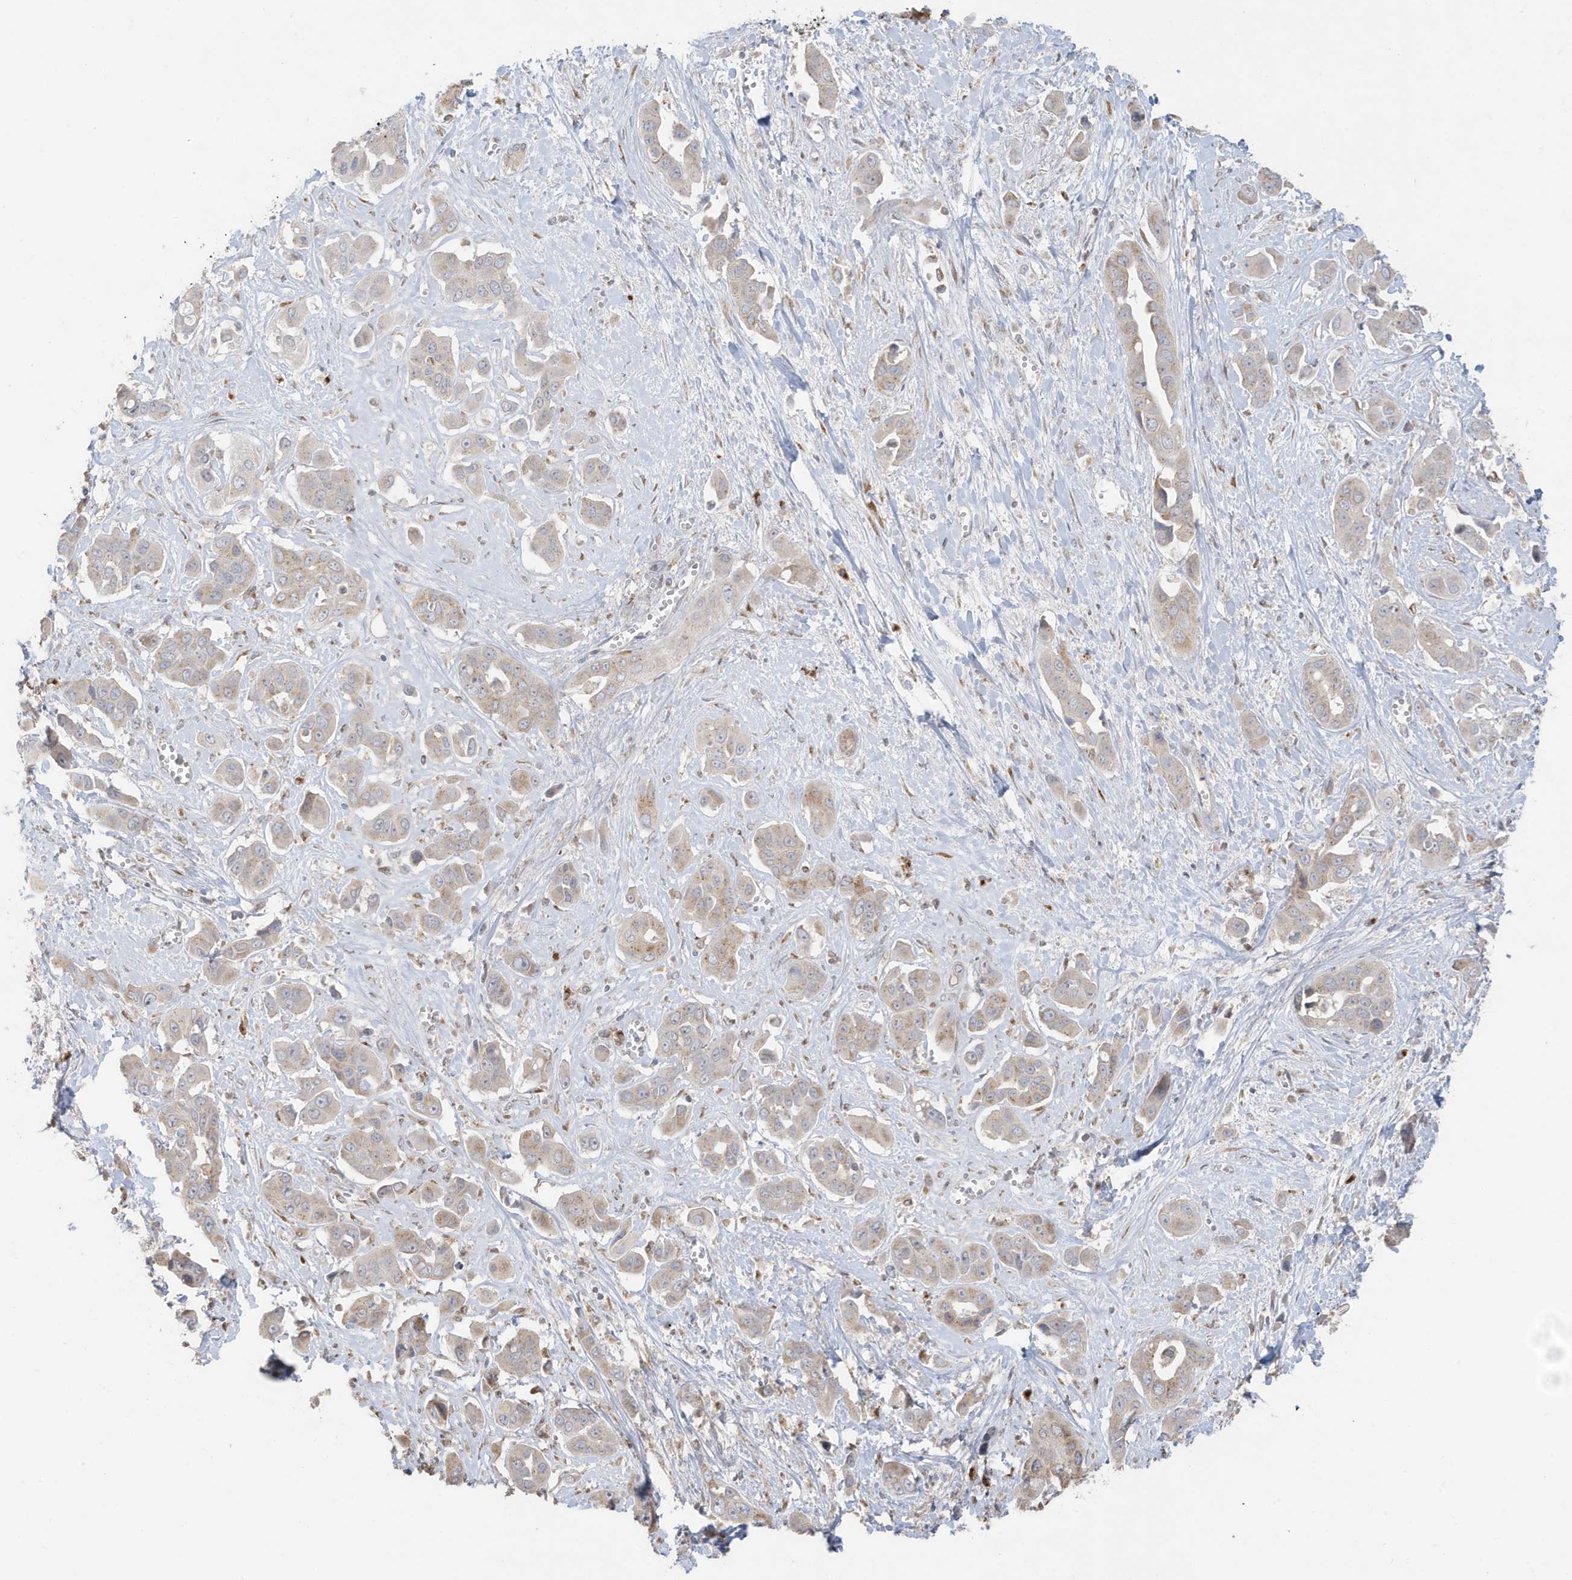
{"staining": {"intensity": "weak", "quantity": "25%-75%", "location": "cytoplasmic/membranous"}, "tissue": "liver cancer", "cell_type": "Tumor cells", "image_type": "cancer", "snomed": [{"axis": "morphology", "description": "Cholangiocarcinoma"}, {"axis": "topography", "description": "Liver"}], "caption": "Human liver cholangiocarcinoma stained with a brown dye reveals weak cytoplasmic/membranous positive staining in approximately 25%-75% of tumor cells.", "gene": "RER1", "patient": {"sex": "female", "age": 52}}